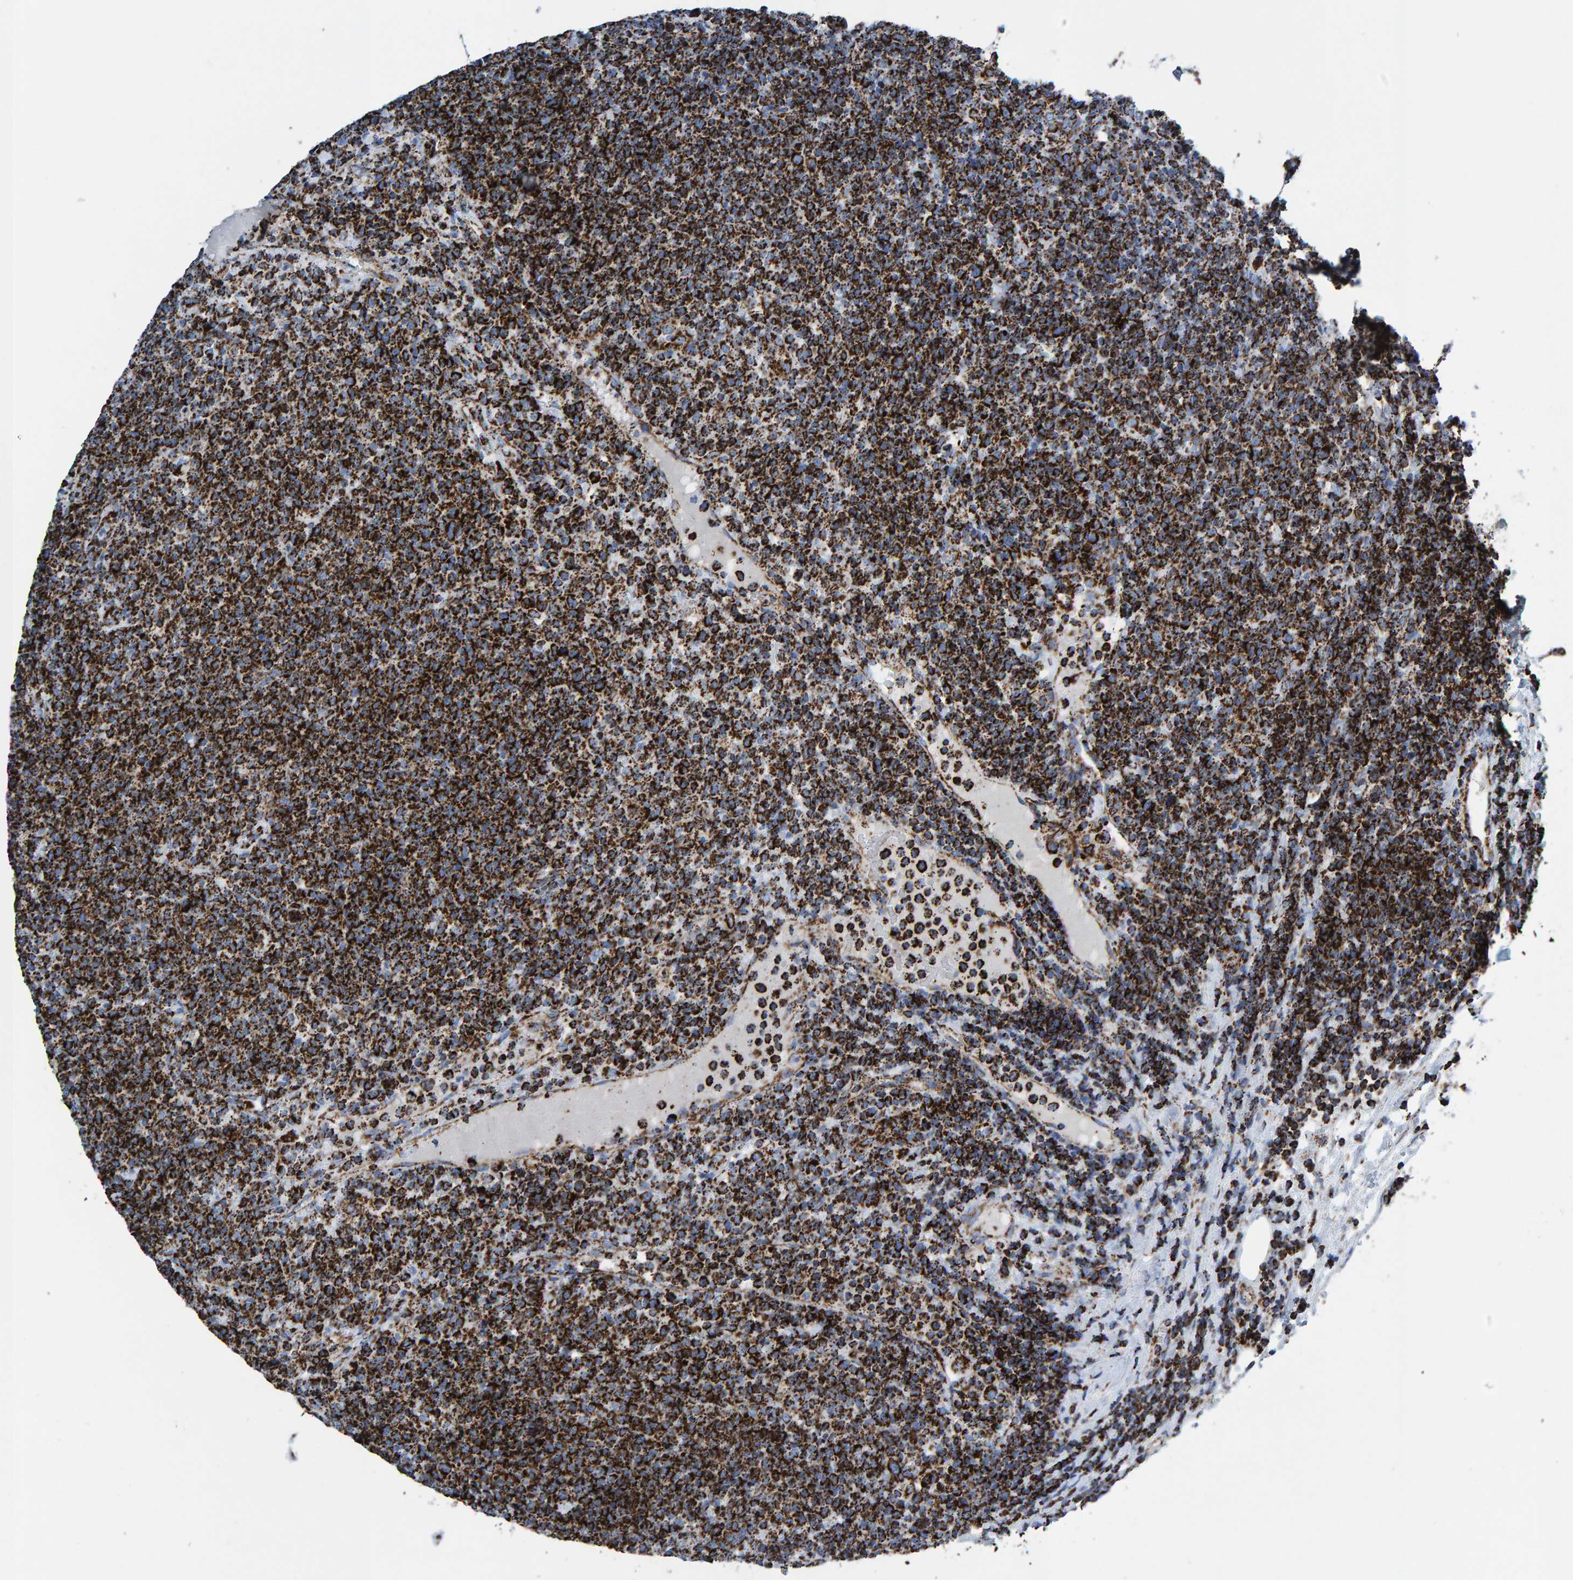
{"staining": {"intensity": "strong", "quantity": ">75%", "location": "cytoplasmic/membranous"}, "tissue": "lymphoma", "cell_type": "Tumor cells", "image_type": "cancer", "snomed": [{"axis": "morphology", "description": "Malignant lymphoma, non-Hodgkin's type, High grade"}, {"axis": "topography", "description": "Lymph node"}], "caption": "Lymphoma tissue exhibits strong cytoplasmic/membranous staining in approximately >75% of tumor cells, visualized by immunohistochemistry. The protein of interest is stained brown, and the nuclei are stained in blue (DAB IHC with brightfield microscopy, high magnification).", "gene": "ENSG00000262660", "patient": {"sex": "male", "age": 61}}